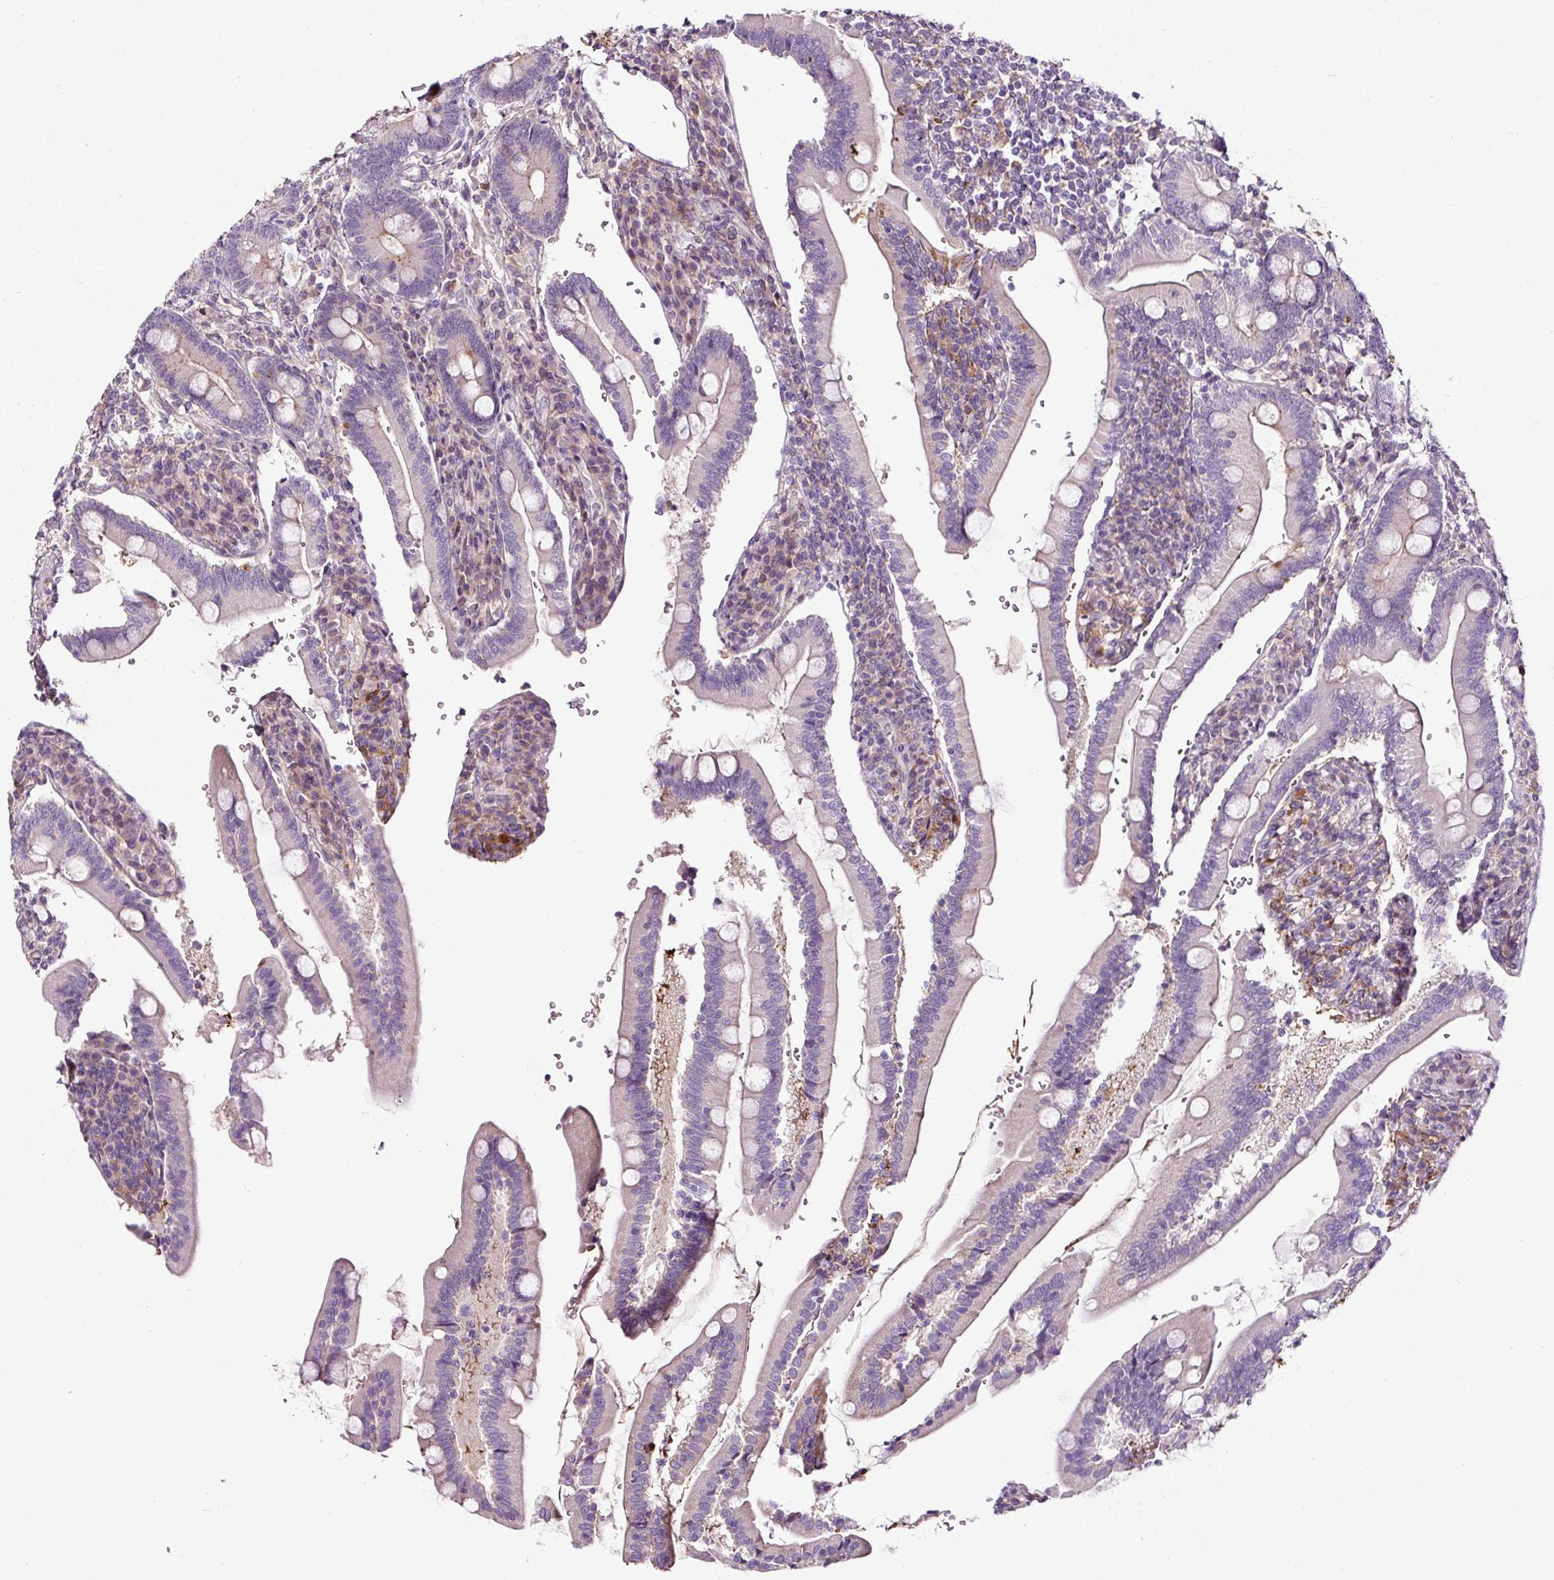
{"staining": {"intensity": "weak", "quantity": "<25%", "location": "cytoplasmic/membranous"}, "tissue": "duodenum", "cell_type": "Glandular cells", "image_type": "normal", "snomed": [{"axis": "morphology", "description": "Normal tissue, NOS"}, {"axis": "topography", "description": "Duodenum"}], "caption": "DAB immunohistochemical staining of normal duodenum exhibits no significant staining in glandular cells. (DAB (3,3'-diaminobenzidine) IHC visualized using brightfield microscopy, high magnification).", "gene": "LRRC24", "patient": {"sex": "female", "age": 67}}